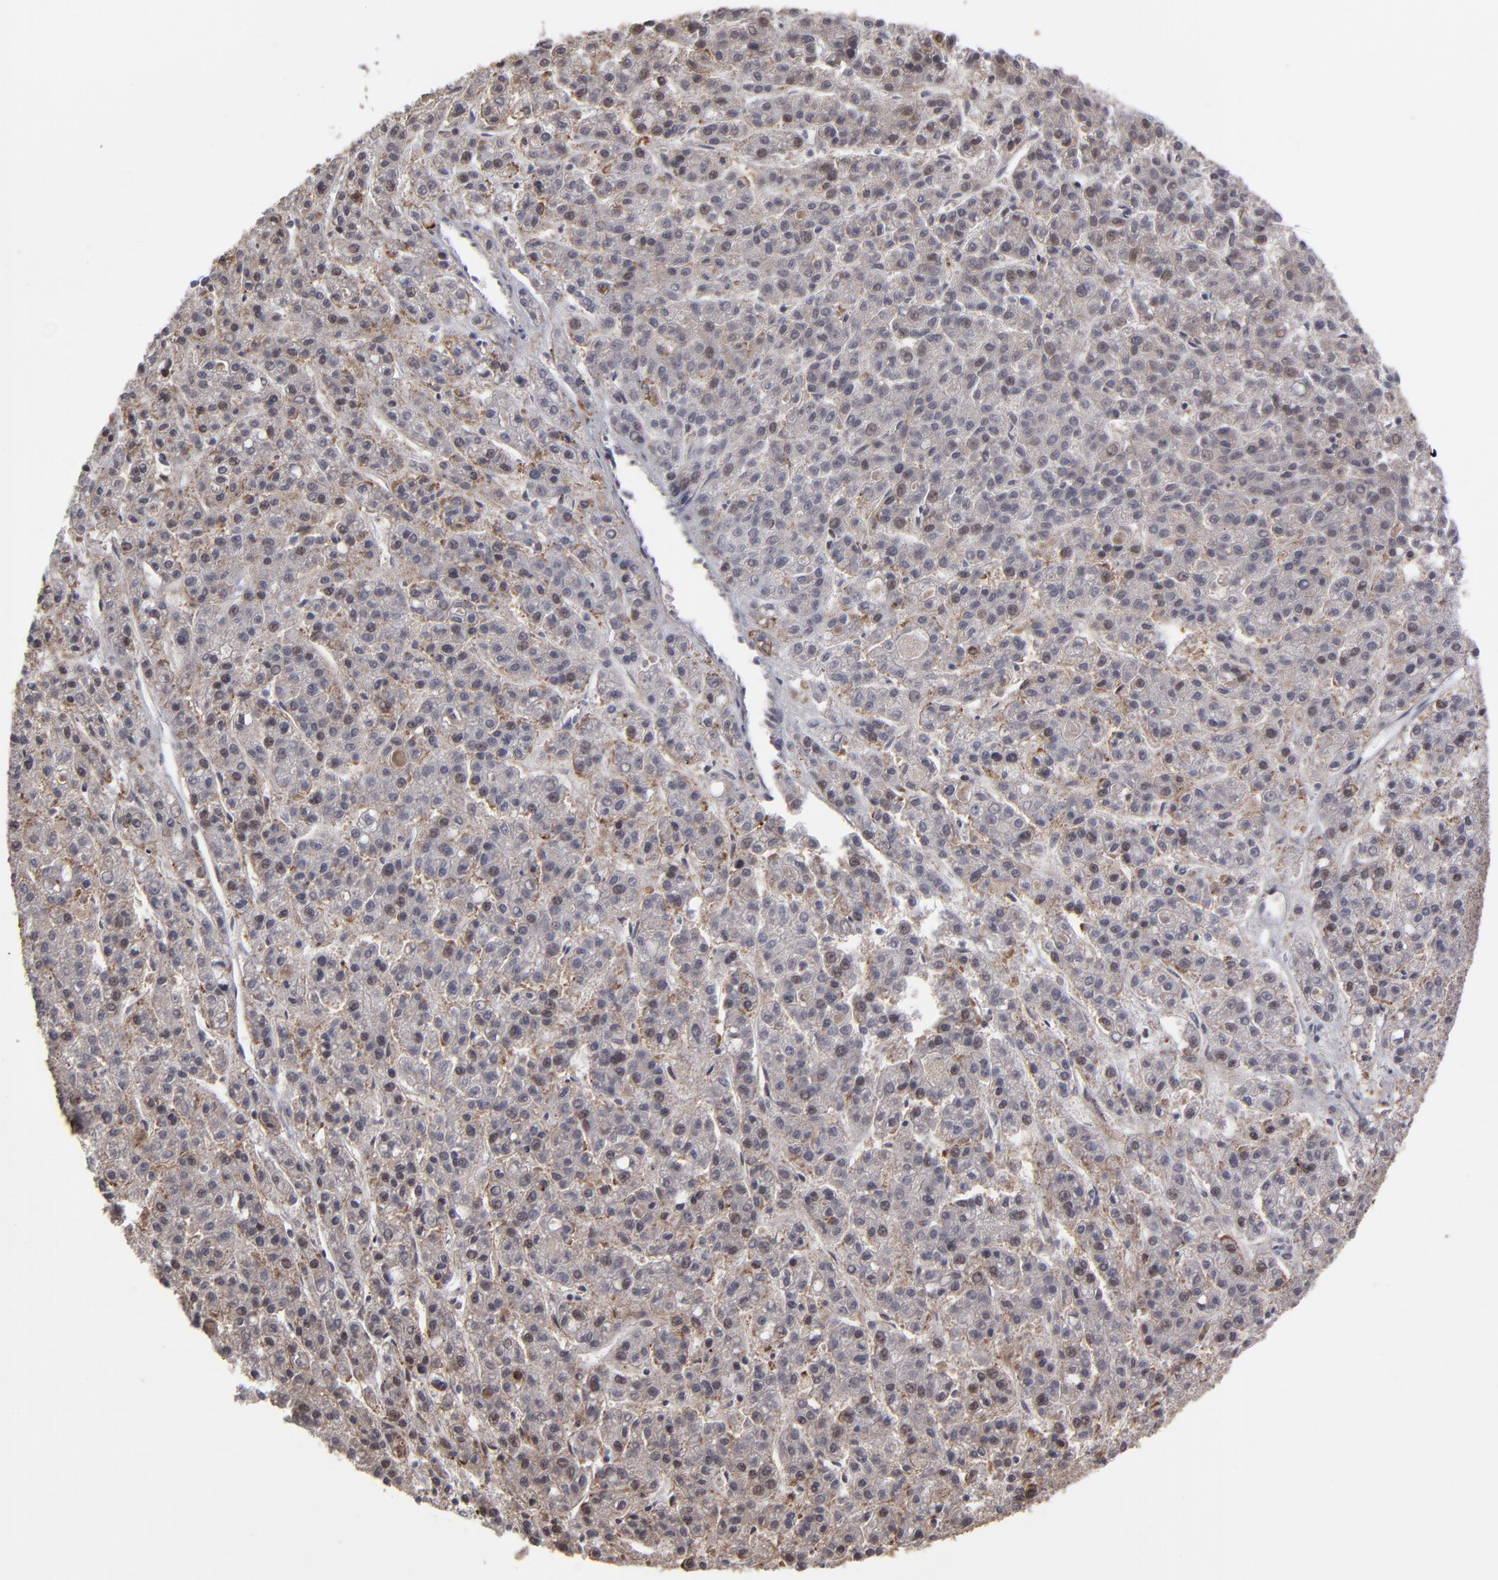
{"staining": {"intensity": "weak", "quantity": "25%-75%", "location": "cytoplasmic/membranous"}, "tissue": "liver cancer", "cell_type": "Tumor cells", "image_type": "cancer", "snomed": [{"axis": "morphology", "description": "Carcinoma, Hepatocellular, NOS"}, {"axis": "topography", "description": "Liver"}], "caption": "About 25%-75% of tumor cells in human liver cancer (hepatocellular carcinoma) demonstrate weak cytoplasmic/membranous protein staining as visualized by brown immunohistochemical staining.", "gene": "UBE2L6", "patient": {"sex": "male", "age": 70}}